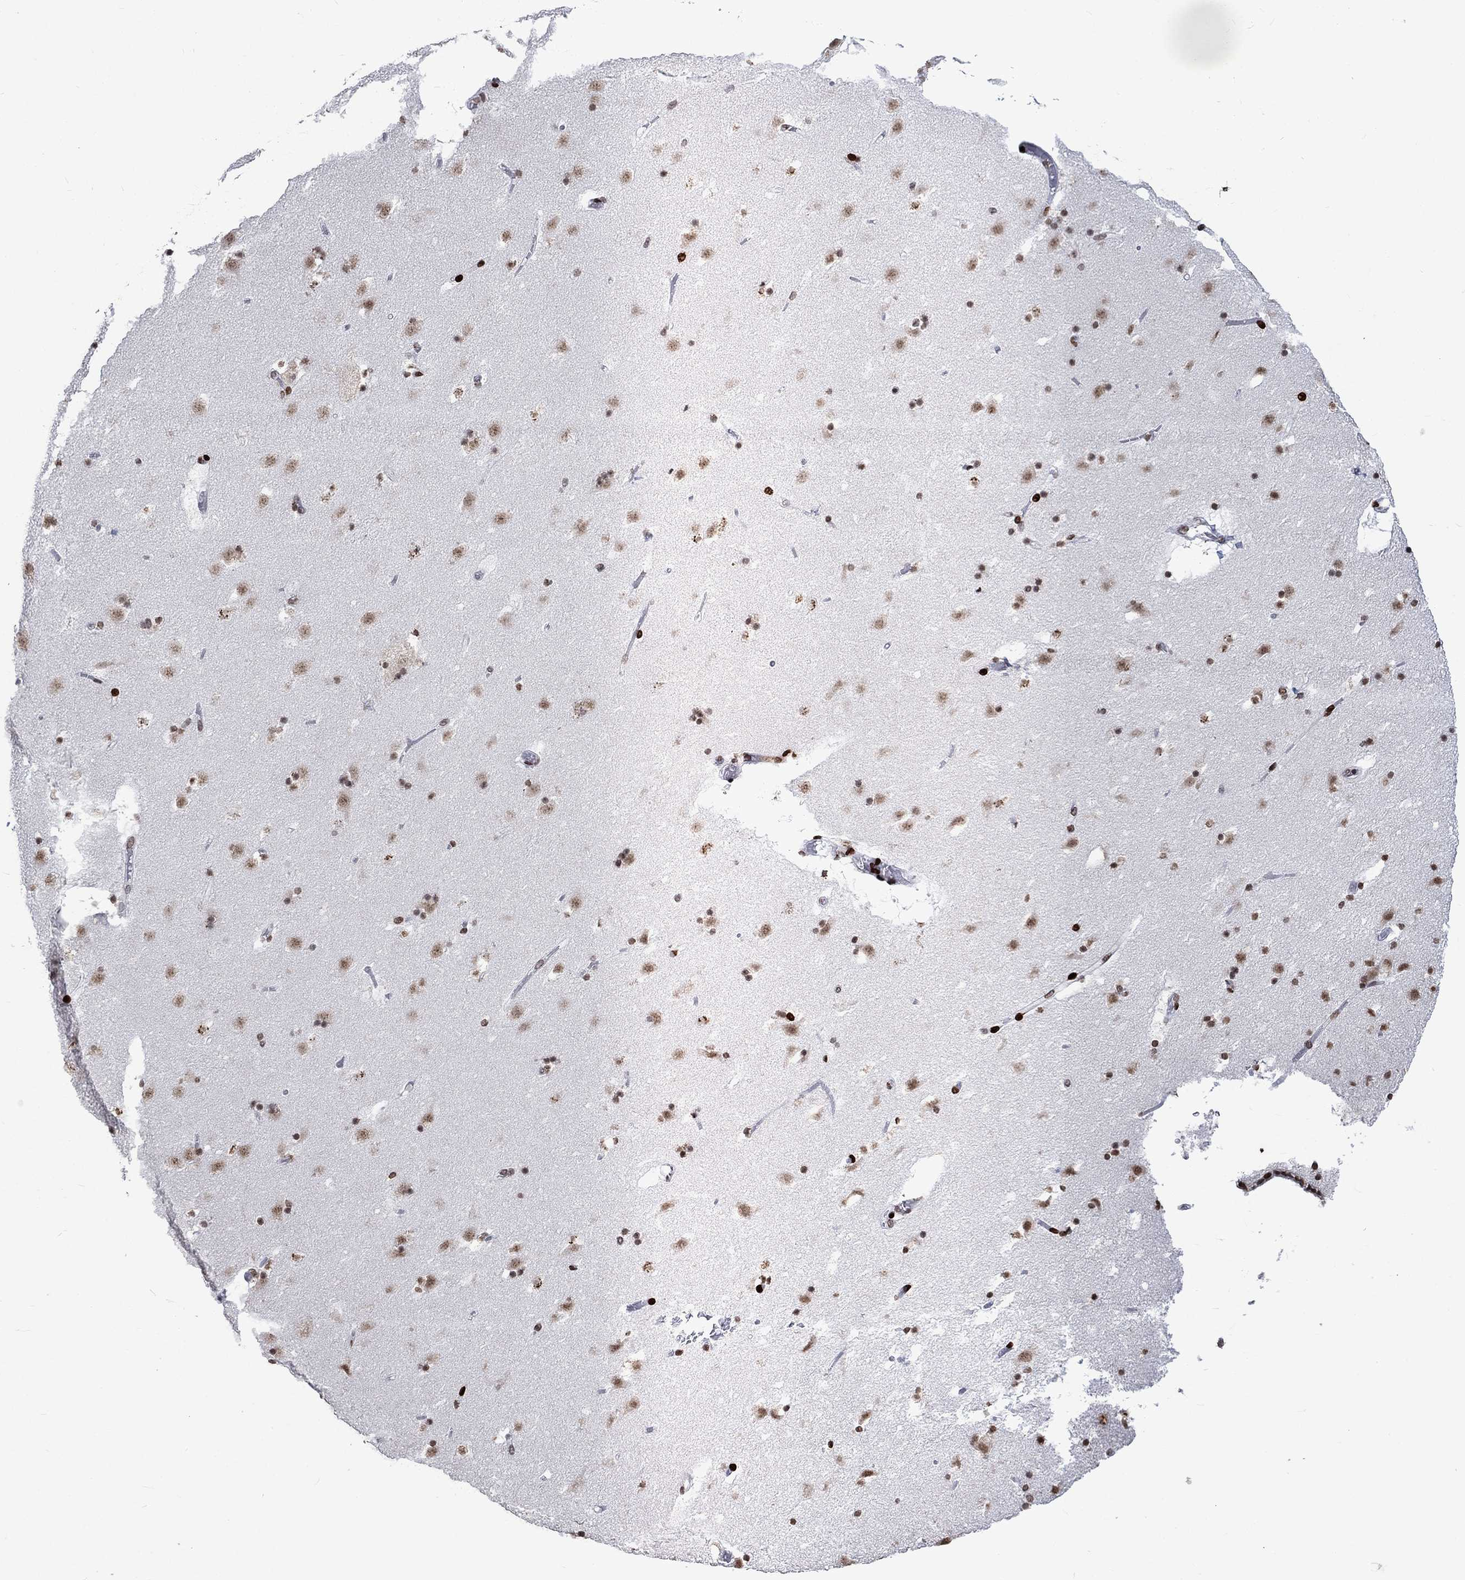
{"staining": {"intensity": "strong", "quantity": "<25%", "location": "nuclear"}, "tissue": "caudate", "cell_type": "Glial cells", "image_type": "normal", "snomed": [{"axis": "morphology", "description": "Normal tissue, NOS"}, {"axis": "topography", "description": "Lateral ventricle wall"}], "caption": "Caudate was stained to show a protein in brown. There is medium levels of strong nuclear positivity in approximately <25% of glial cells. (Brightfield microscopy of DAB IHC at high magnification).", "gene": "SRSF3", "patient": {"sex": "female", "age": 42}}